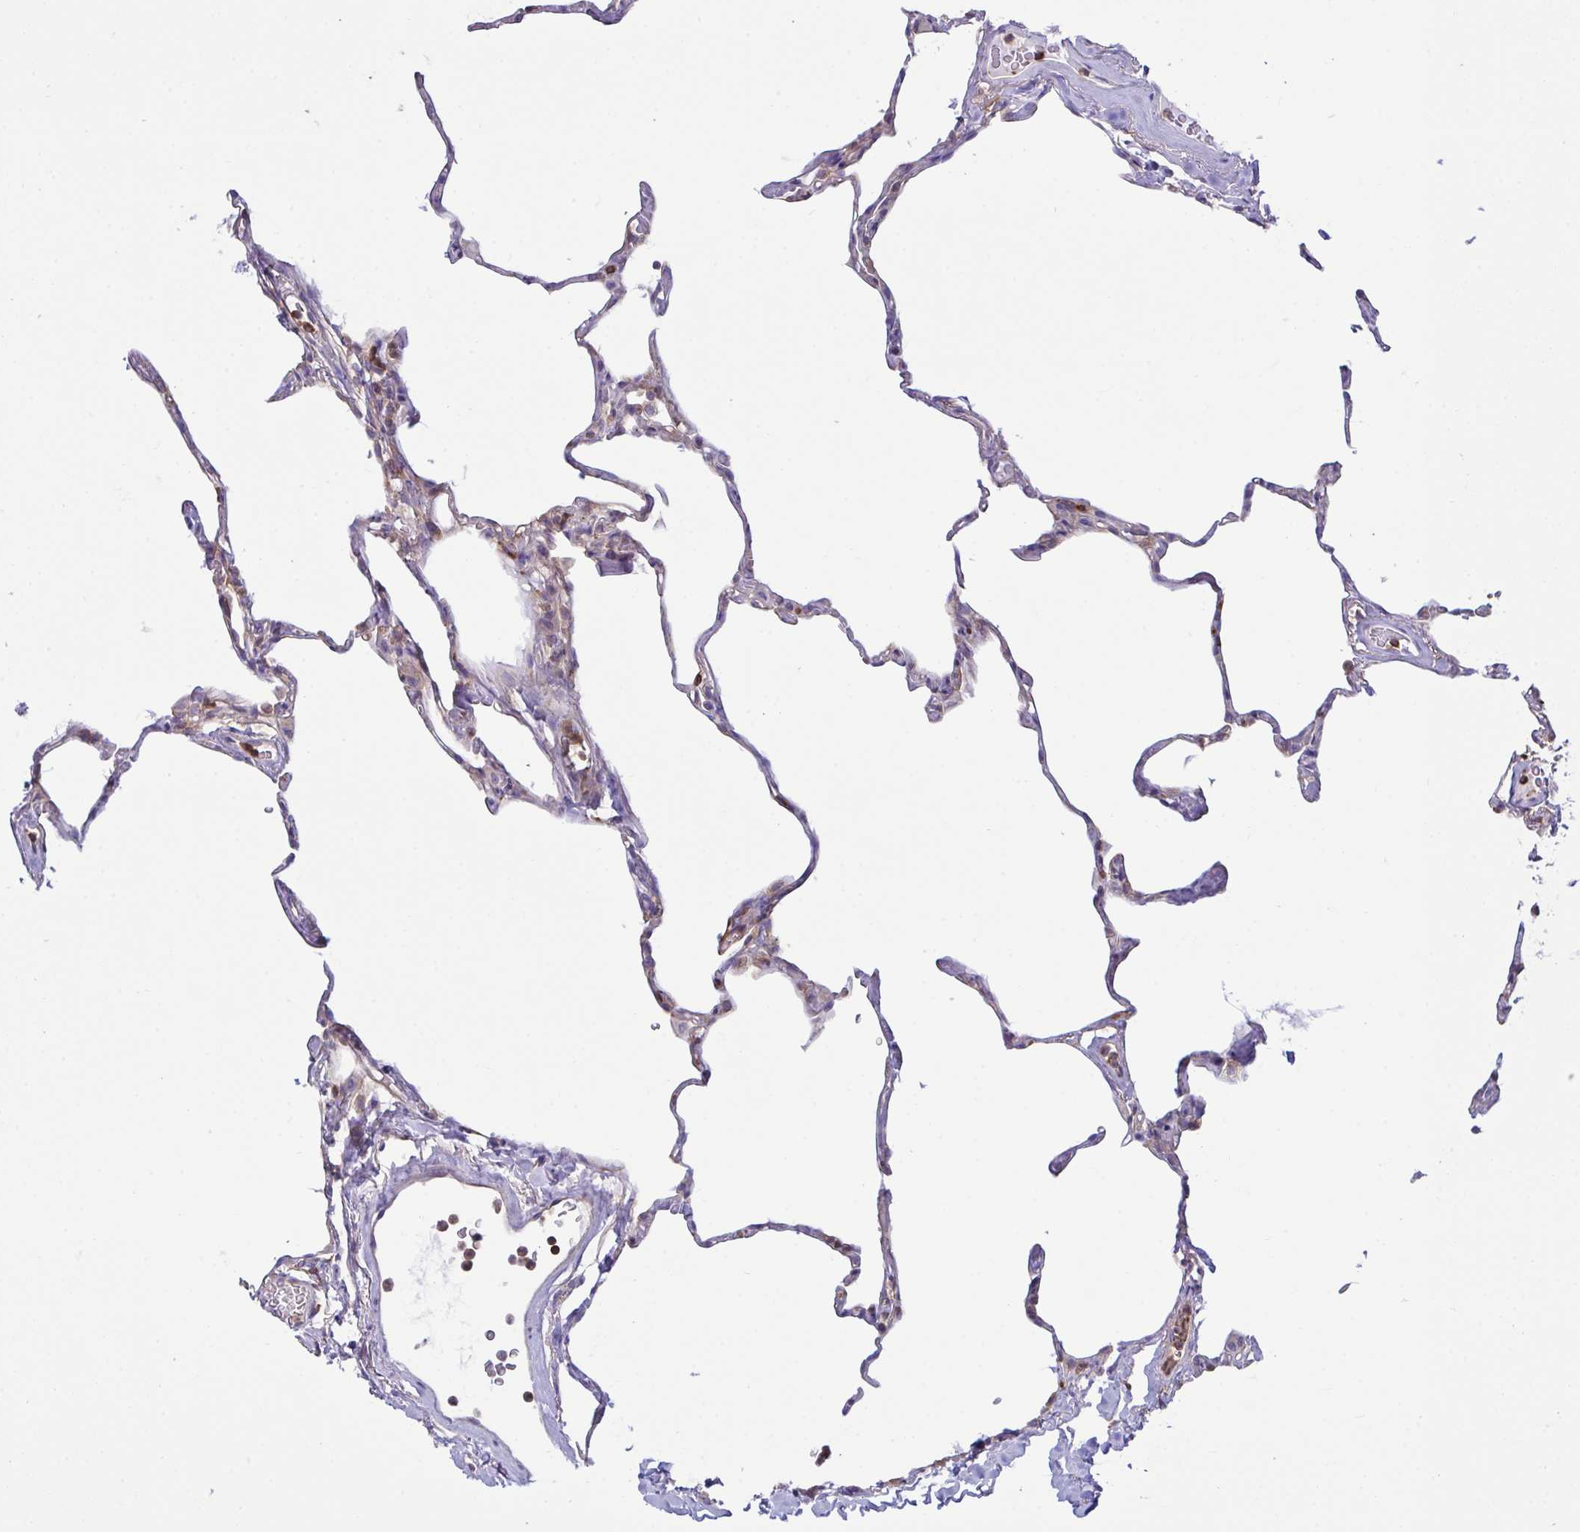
{"staining": {"intensity": "negative", "quantity": "none", "location": "none"}, "tissue": "lung", "cell_type": "Alveolar cells", "image_type": "normal", "snomed": [{"axis": "morphology", "description": "Normal tissue, NOS"}, {"axis": "topography", "description": "Lung"}], "caption": "Immunohistochemistry micrograph of normal lung: human lung stained with DAB shows no significant protein expression in alveolar cells.", "gene": "TSC22D3", "patient": {"sex": "male", "age": 65}}